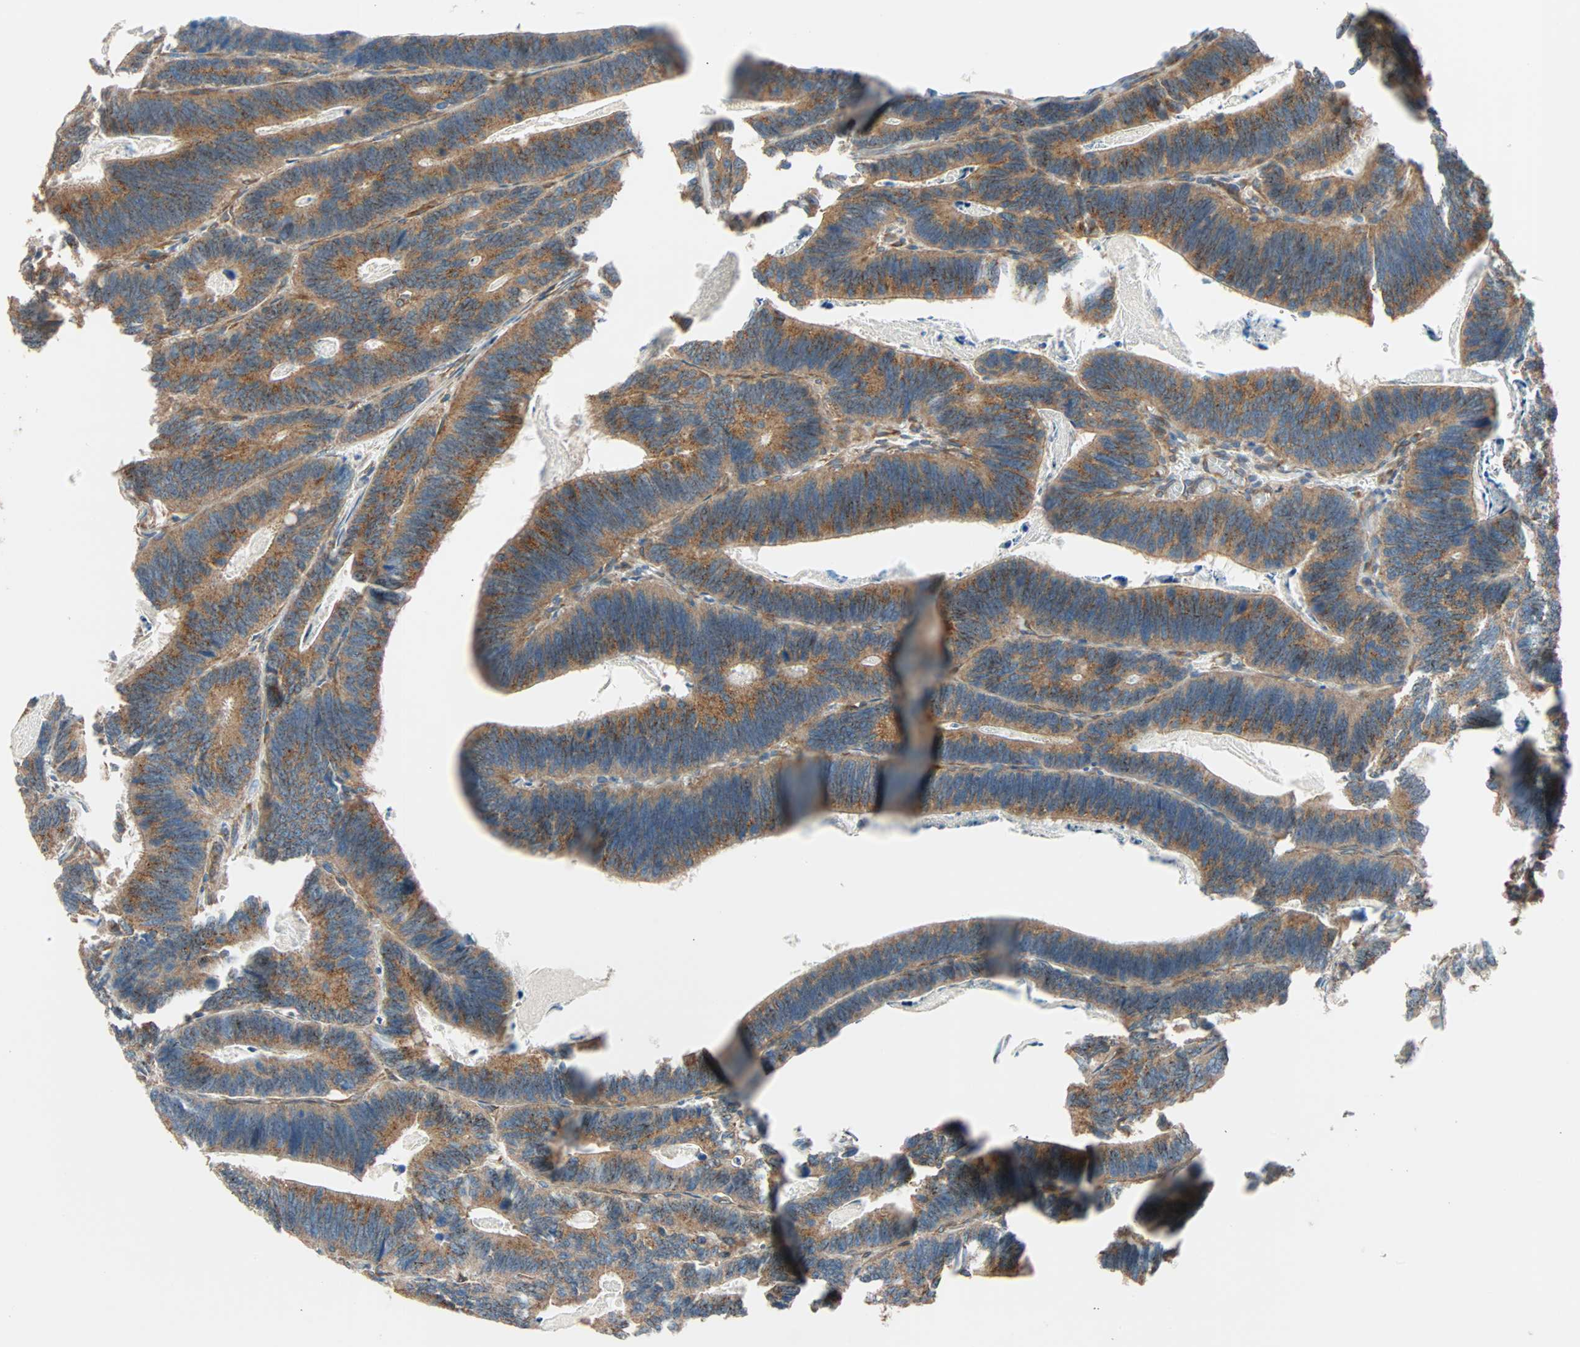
{"staining": {"intensity": "moderate", "quantity": ">75%", "location": "cytoplasmic/membranous"}, "tissue": "colorectal cancer", "cell_type": "Tumor cells", "image_type": "cancer", "snomed": [{"axis": "morphology", "description": "Adenocarcinoma, NOS"}, {"axis": "topography", "description": "Colon"}], "caption": "Immunohistochemical staining of human colorectal cancer displays moderate cytoplasmic/membranous protein expression in approximately >75% of tumor cells.", "gene": "PHYH", "patient": {"sex": "male", "age": 72}}